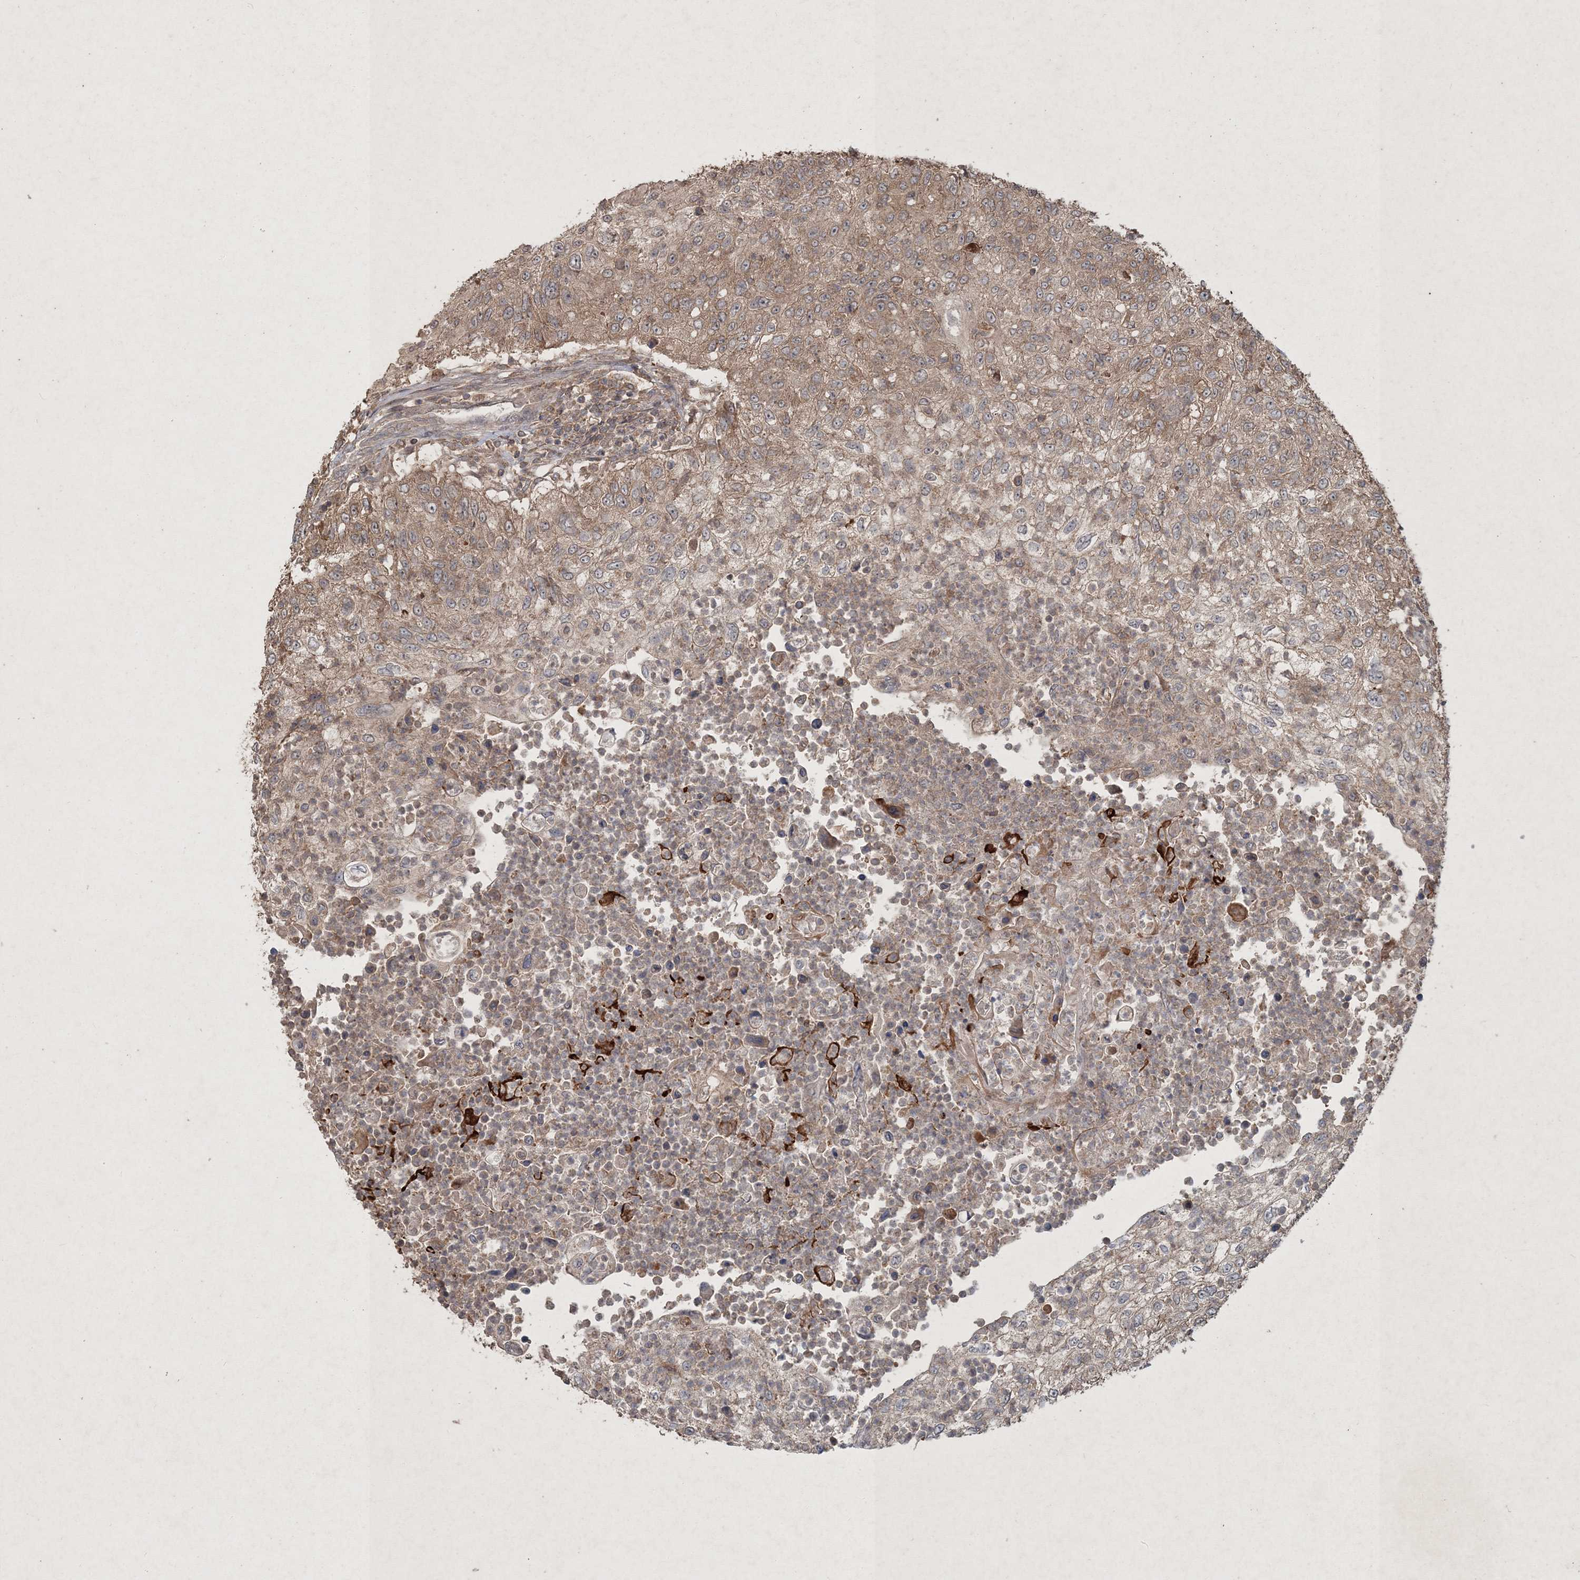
{"staining": {"intensity": "weak", "quantity": ">75%", "location": "cytoplasmic/membranous"}, "tissue": "urothelial cancer", "cell_type": "Tumor cells", "image_type": "cancer", "snomed": [{"axis": "morphology", "description": "Urothelial carcinoma, High grade"}, {"axis": "topography", "description": "Urinary bladder"}], "caption": "Urothelial carcinoma (high-grade) stained with IHC reveals weak cytoplasmic/membranous staining in approximately >75% of tumor cells. Using DAB (brown) and hematoxylin (blue) stains, captured at high magnification using brightfield microscopy.", "gene": "SPRY1", "patient": {"sex": "female", "age": 60}}